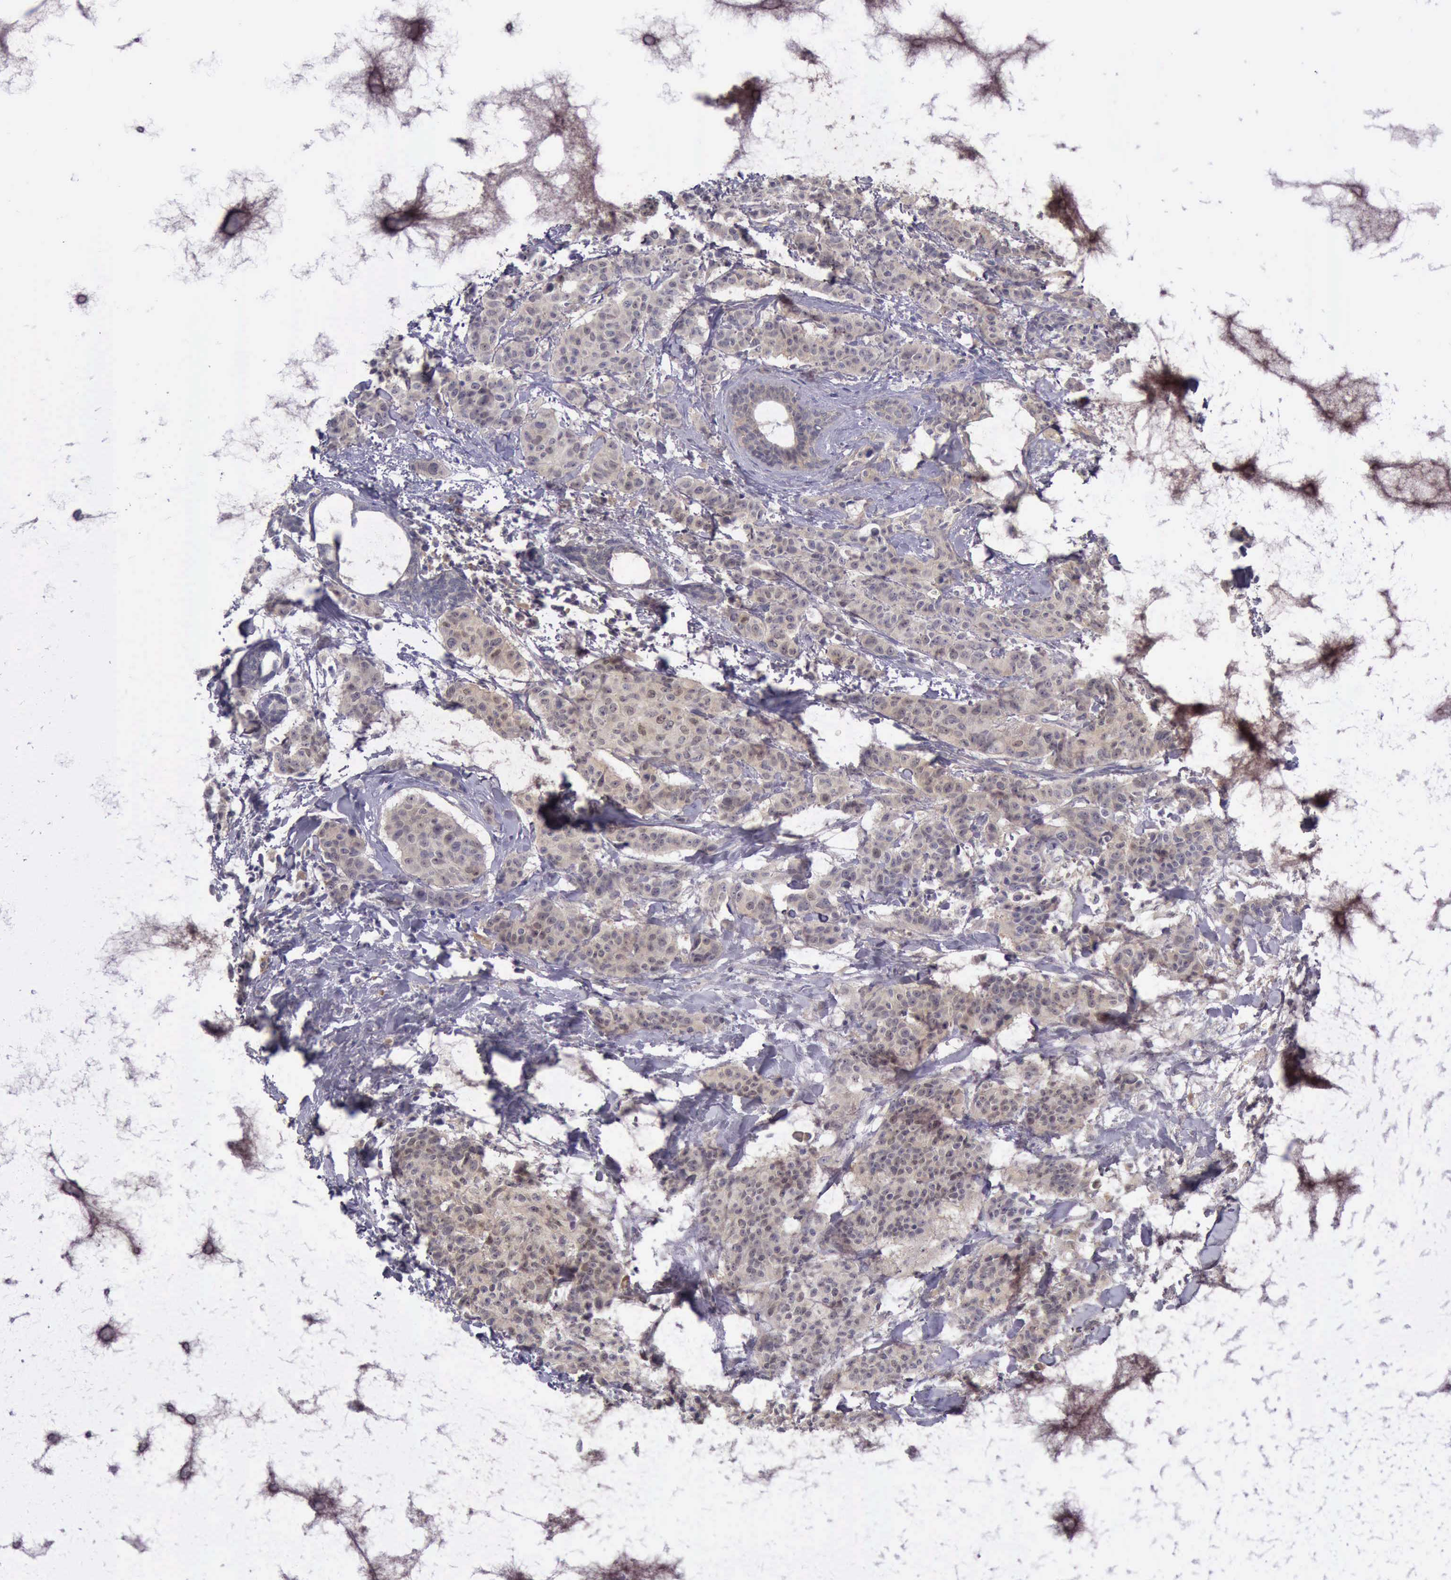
{"staining": {"intensity": "weak", "quantity": ">75%", "location": "cytoplasmic/membranous"}, "tissue": "breast cancer", "cell_type": "Tumor cells", "image_type": "cancer", "snomed": [{"axis": "morphology", "description": "Duct carcinoma"}, {"axis": "topography", "description": "Breast"}], "caption": "Immunohistochemical staining of breast cancer demonstrates low levels of weak cytoplasmic/membranous expression in approximately >75% of tumor cells. (DAB IHC, brown staining for protein, blue staining for nuclei).", "gene": "ARNT2", "patient": {"sex": "female", "age": 40}}